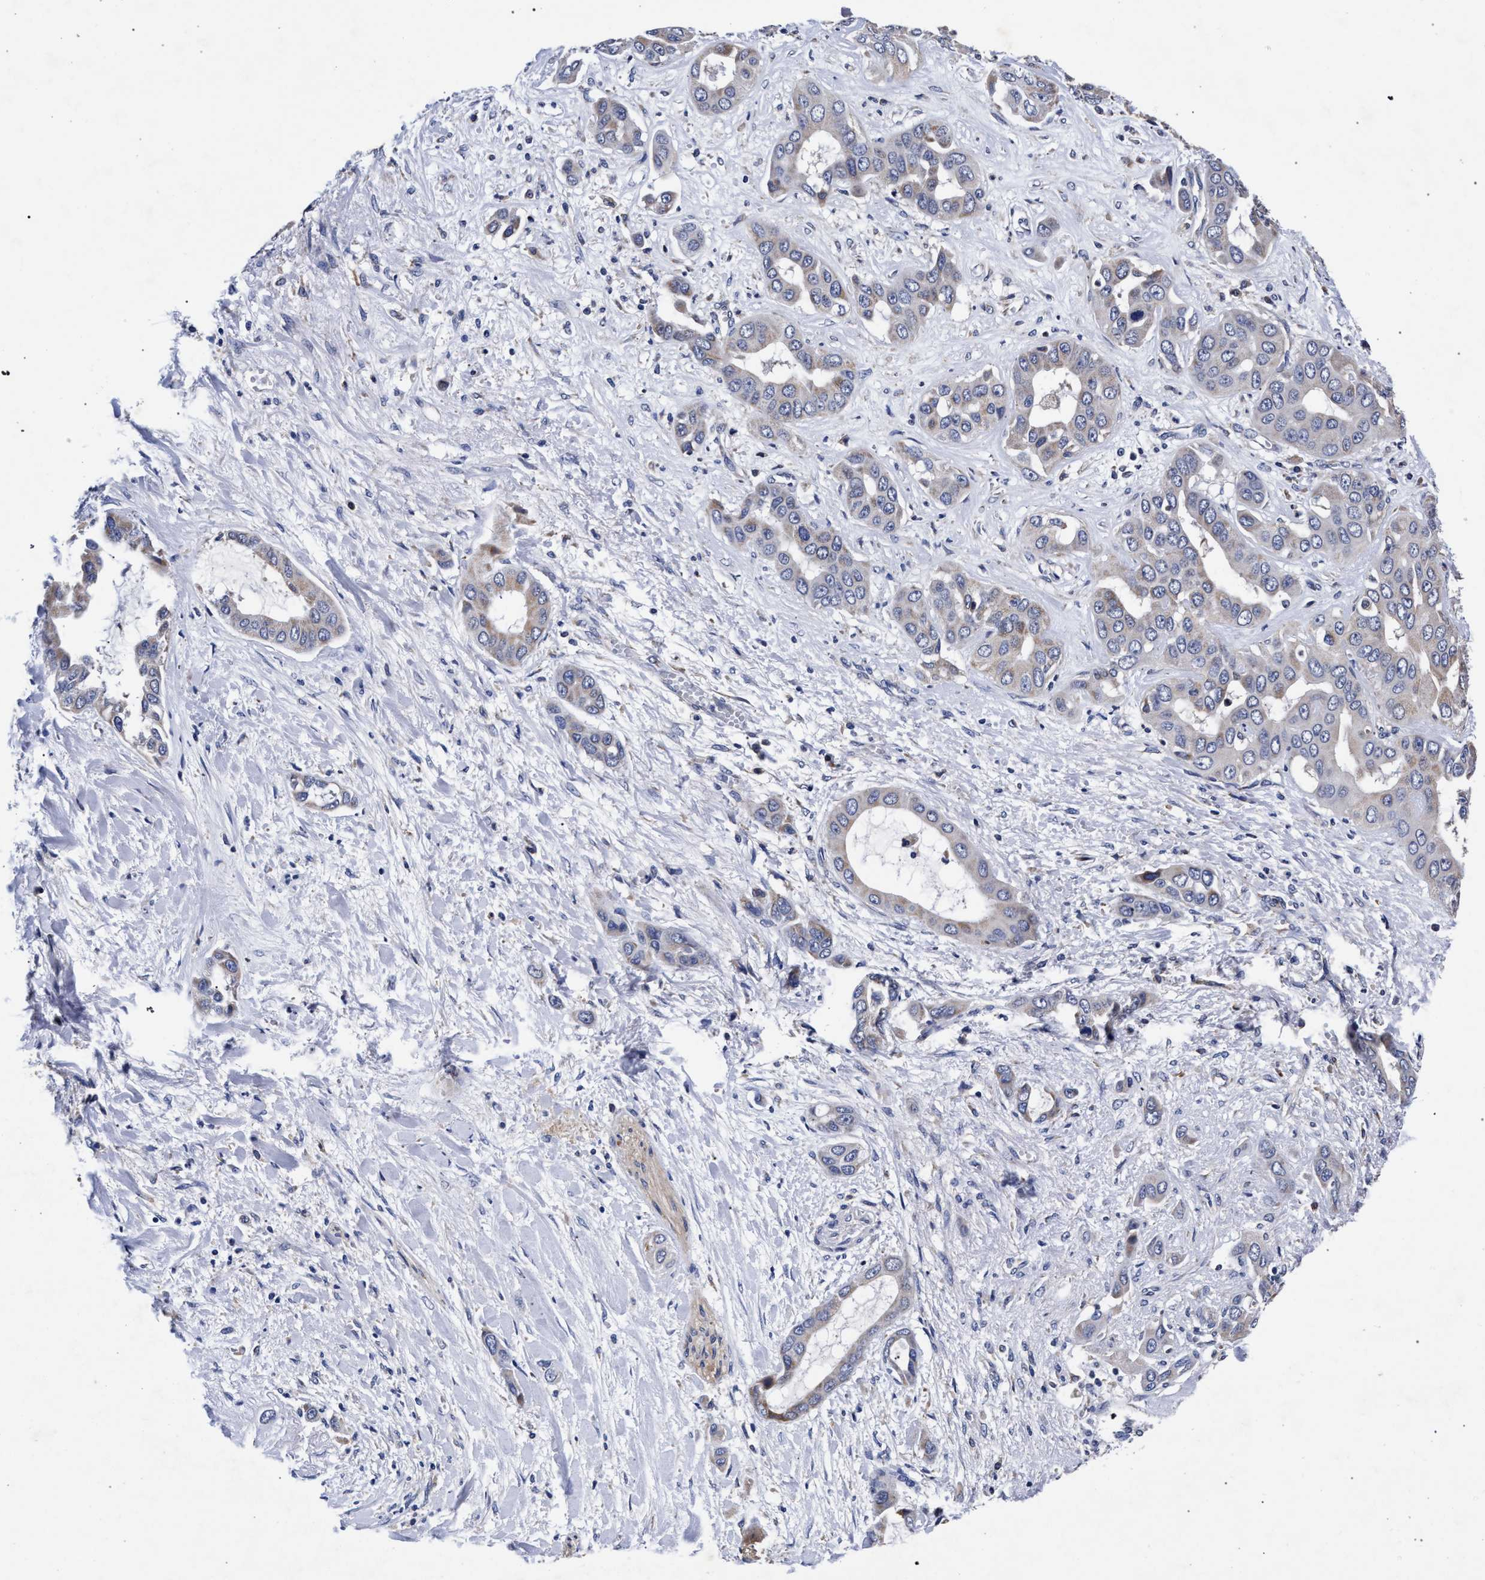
{"staining": {"intensity": "weak", "quantity": "<25%", "location": "cytoplasmic/membranous"}, "tissue": "liver cancer", "cell_type": "Tumor cells", "image_type": "cancer", "snomed": [{"axis": "morphology", "description": "Cholangiocarcinoma"}, {"axis": "topography", "description": "Liver"}], "caption": "Liver cancer (cholangiocarcinoma) was stained to show a protein in brown. There is no significant expression in tumor cells.", "gene": "CFAP95", "patient": {"sex": "female", "age": 52}}